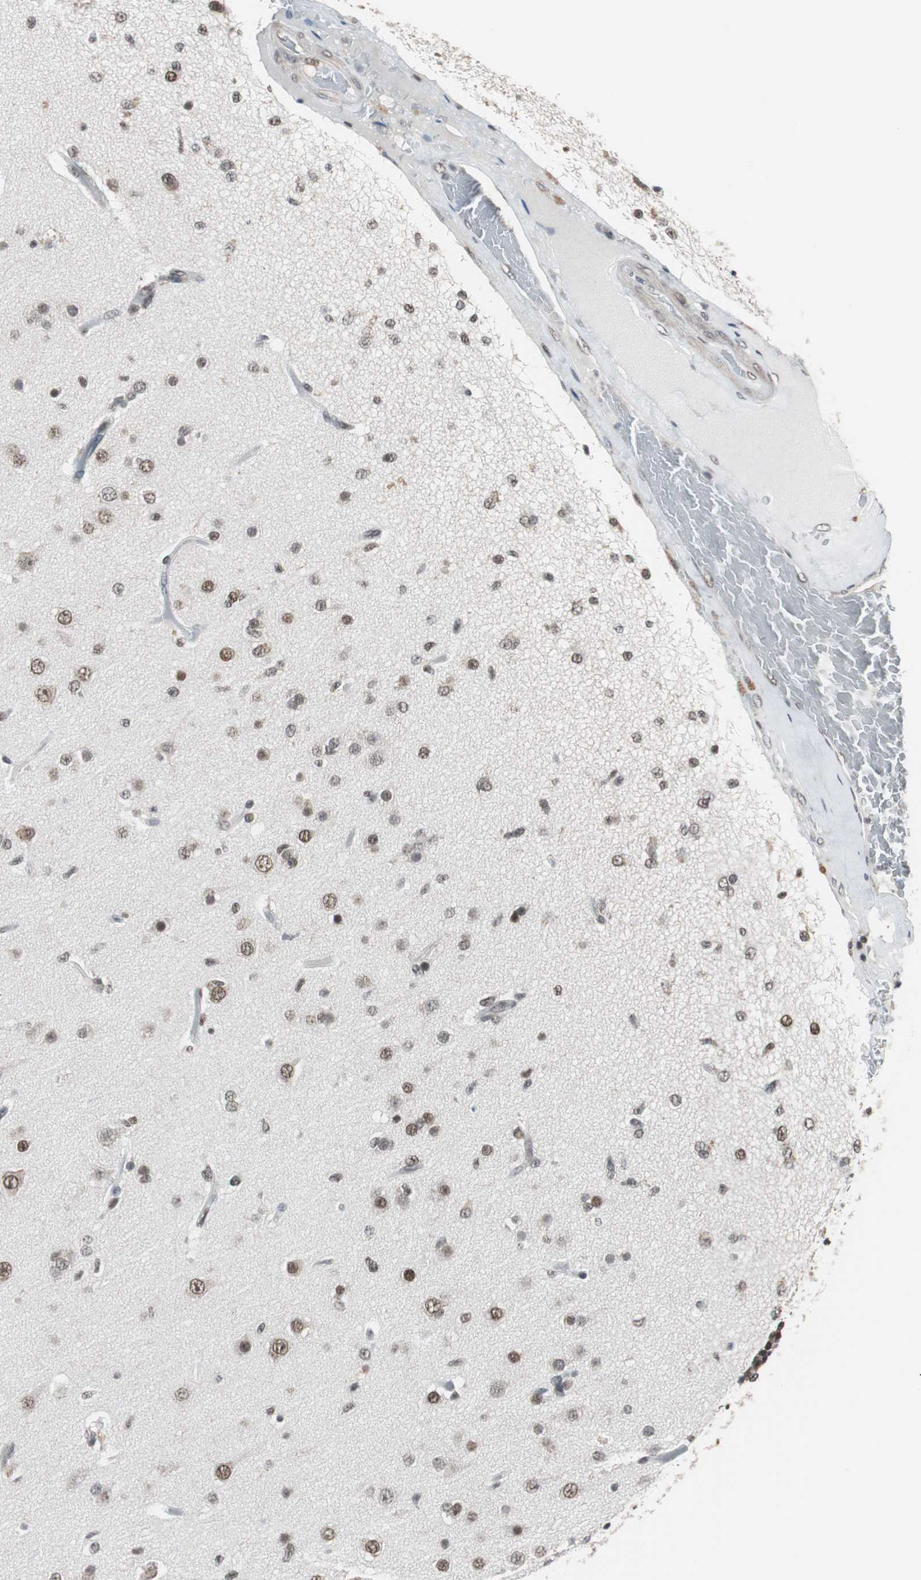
{"staining": {"intensity": "moderate", "quantity": ">75%", "location": "cytoplasmic/membranous,nuclear"}, "tissue": "glioma", "cell_type": "Tumor cells", "image_type": "cancer", "snomed": [{"axis": "morphology", "description": "Glioma, malignant, High grade"}, {"axis": "topography", "description": "Brain"}], "caption": "The image reveals immunohistochemical staining of glioma. There is moderate cytoplasmic/membranous and nuclear expression is present in about >75% of tumor cells.", "gene": "TAF7", "patient": {"sex": "male", "age": 33}}